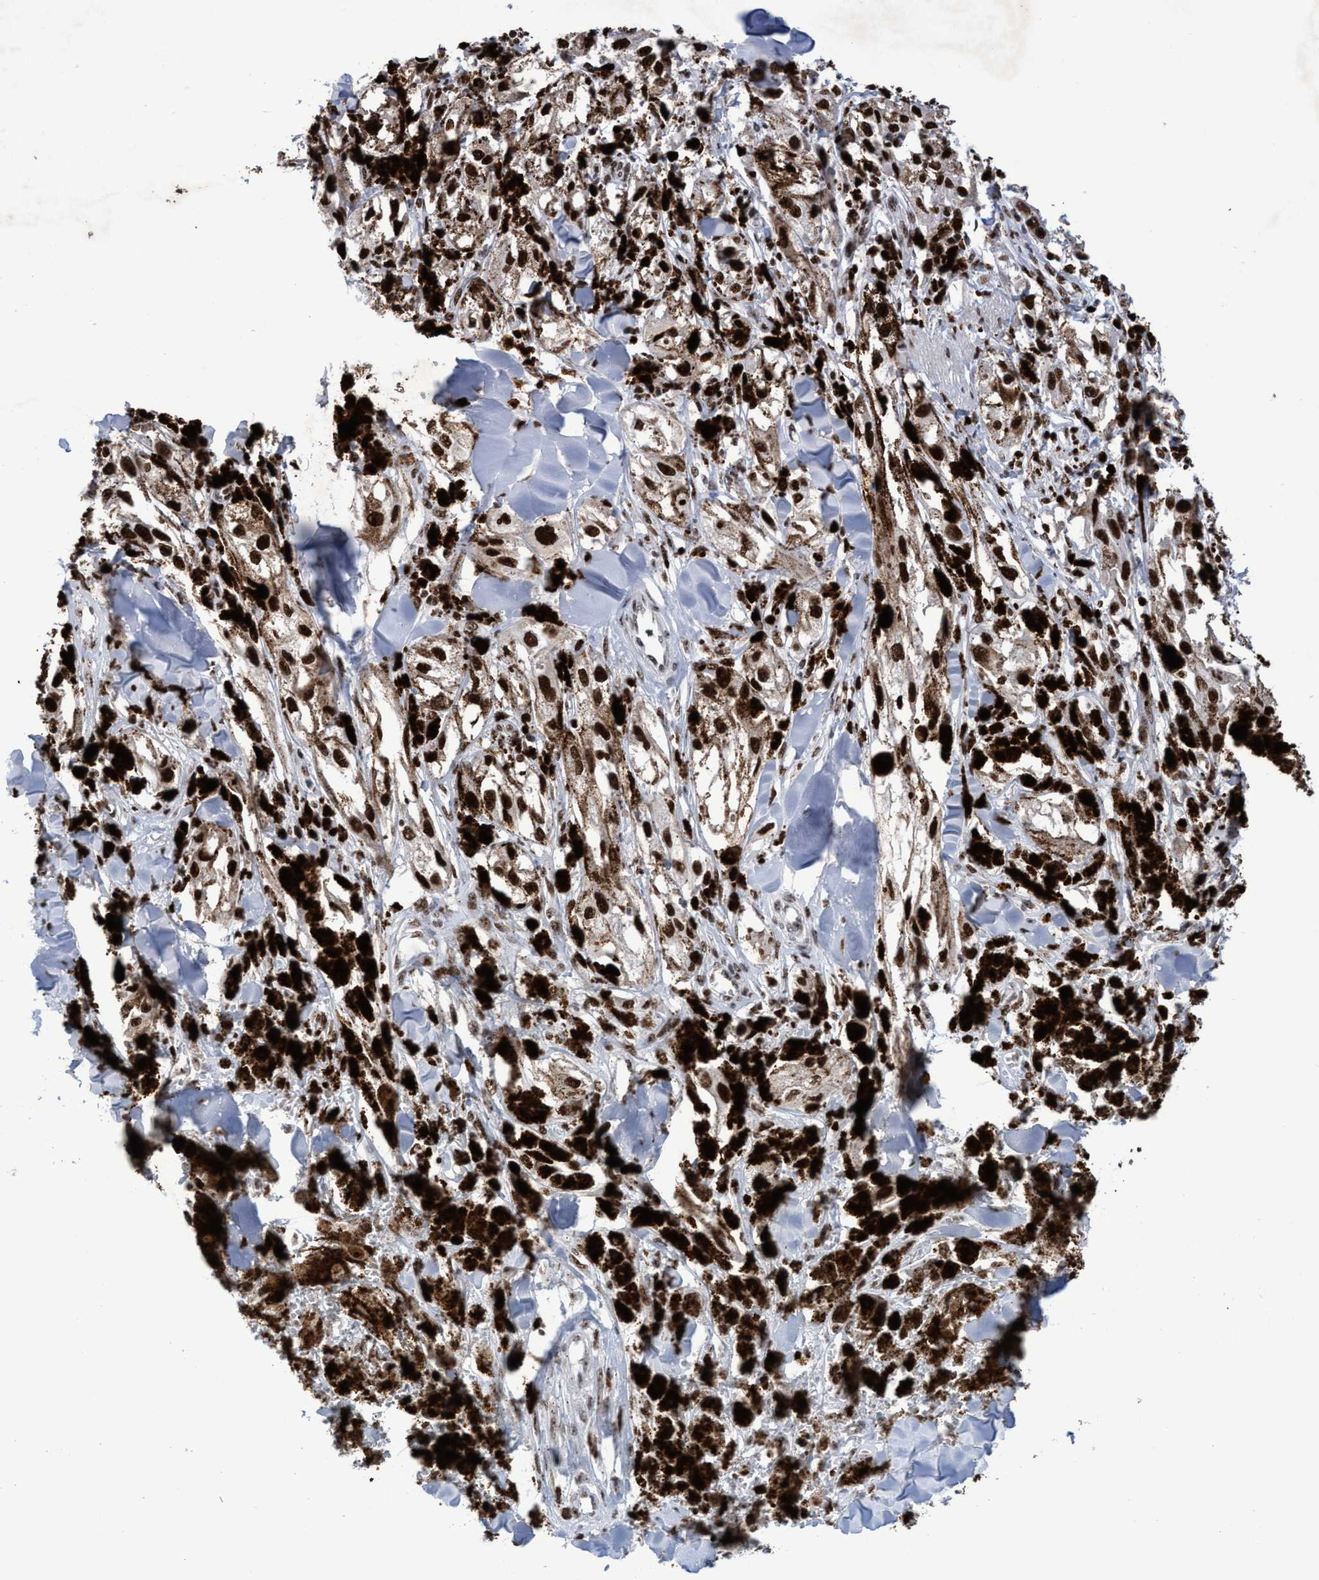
{"staining": {"intensity": "moderate", "quantity": ">75%", "location": "cytoplasmic/membranous,nuclear"}, "tissue": "melanoma", "cell_type": "Tumor cells", "image_type": "cancer", "snomed": [{"axis": "morphology", "description": "Malignant melanoma, NOS"}, {"axis": "topography", "description": "Skin"}], "caption": "Immunohistochemical staining of melanoma reveals moderate cytoplasmic/membranous and nuclear protein staining in about >75% of tumor cells.", "gene": "EFCAB10", "patient": {"sex": "male", "age": 88}}